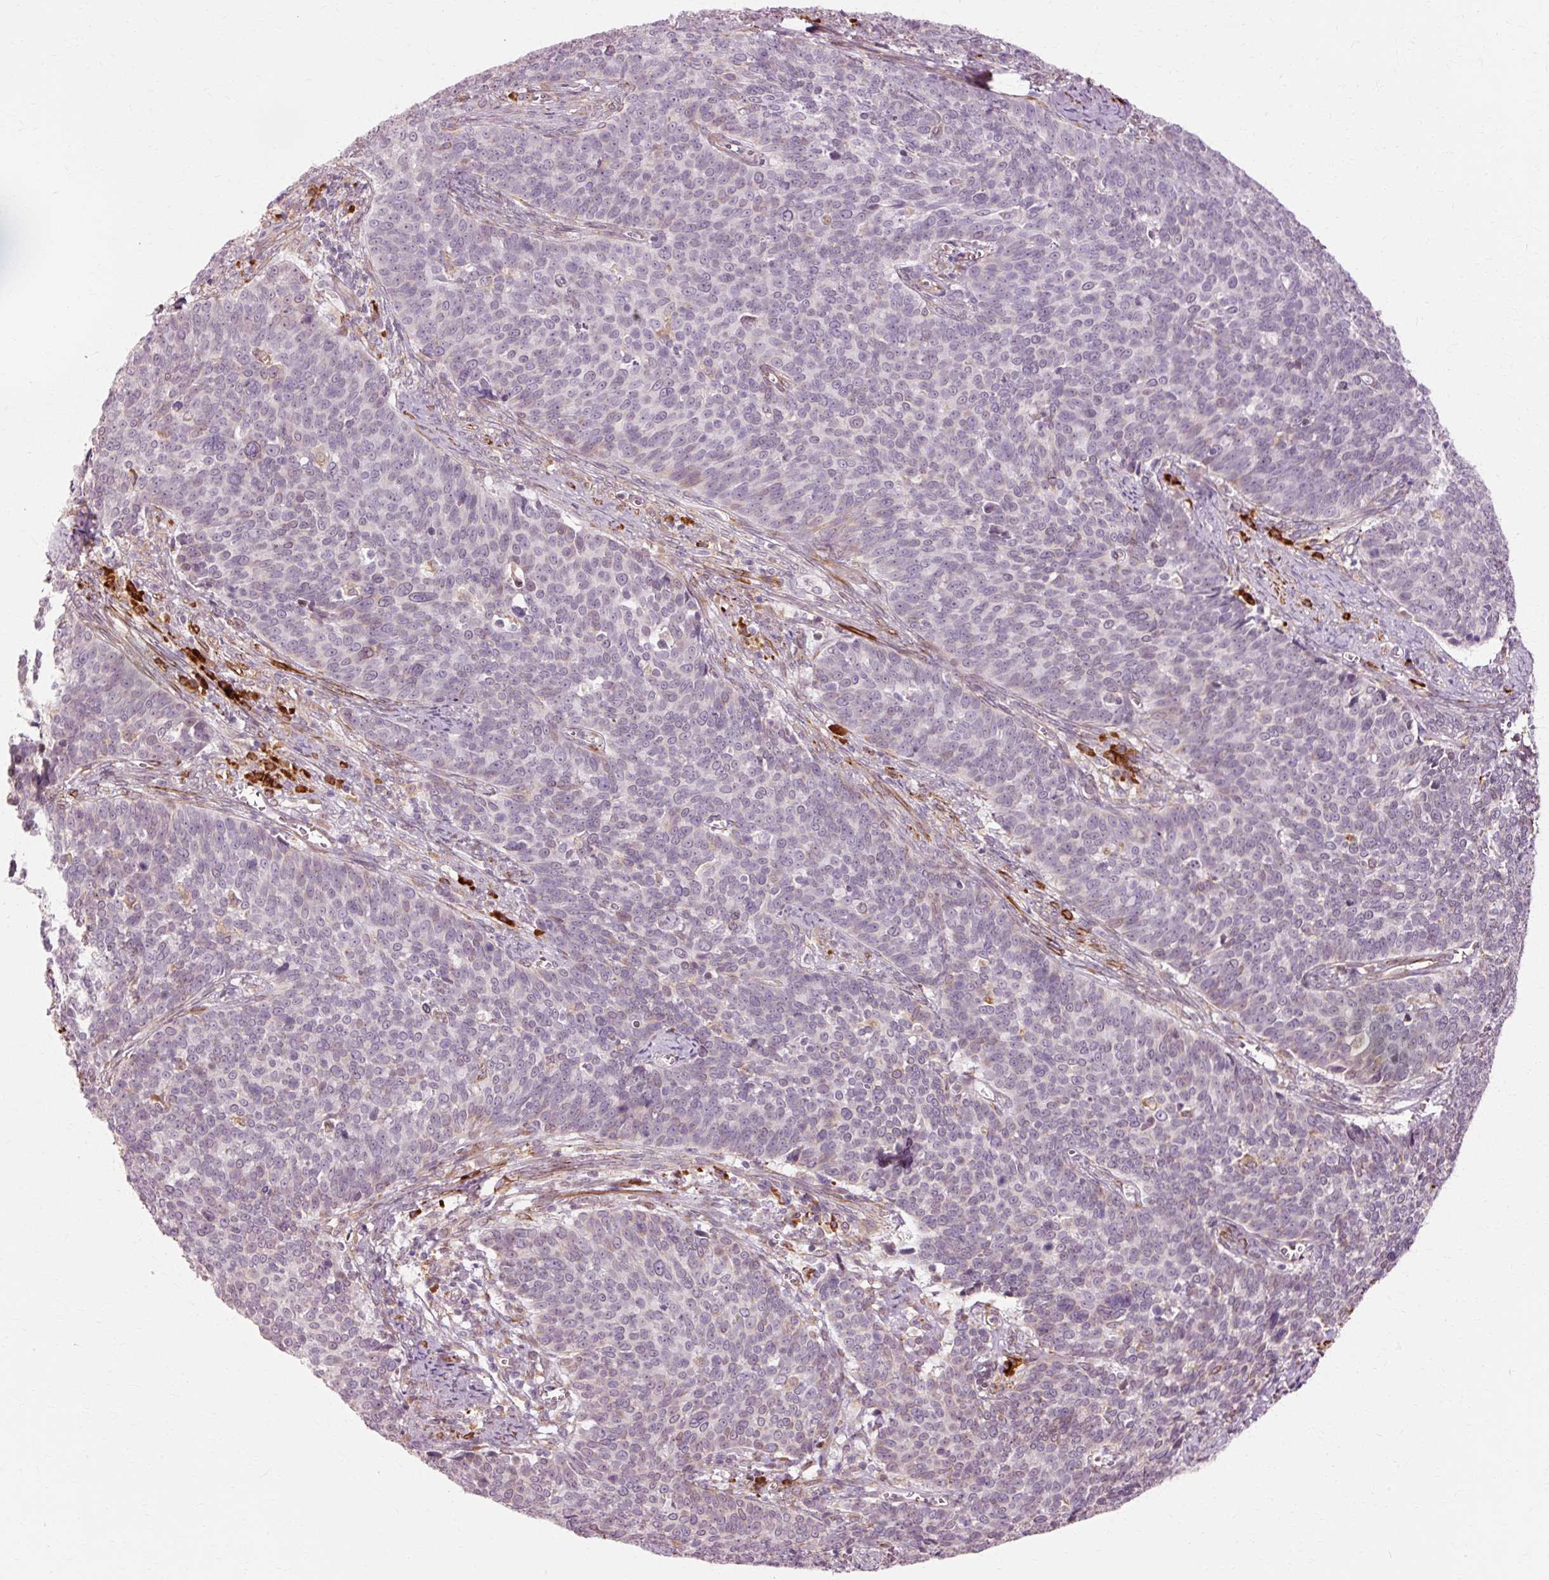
{"staining": {"intensity": "negative", "quantity": "none", "location": "none"}, "tissue": "cervical cancer", "cell_type": "Tumor cells", "image_type": "cancer", "snomed": [{"axis": "morphology", "description": "Squamous cell carcinoma, NOS"}, {"axis": "topography", "description": "Cervix"}], "caption": "Tumor cells show no significant protein staining in cervical cancer (squamous cell carcinoma).", "gene": "RGPD5", "patient": {"sex": "female", "age": 39}}